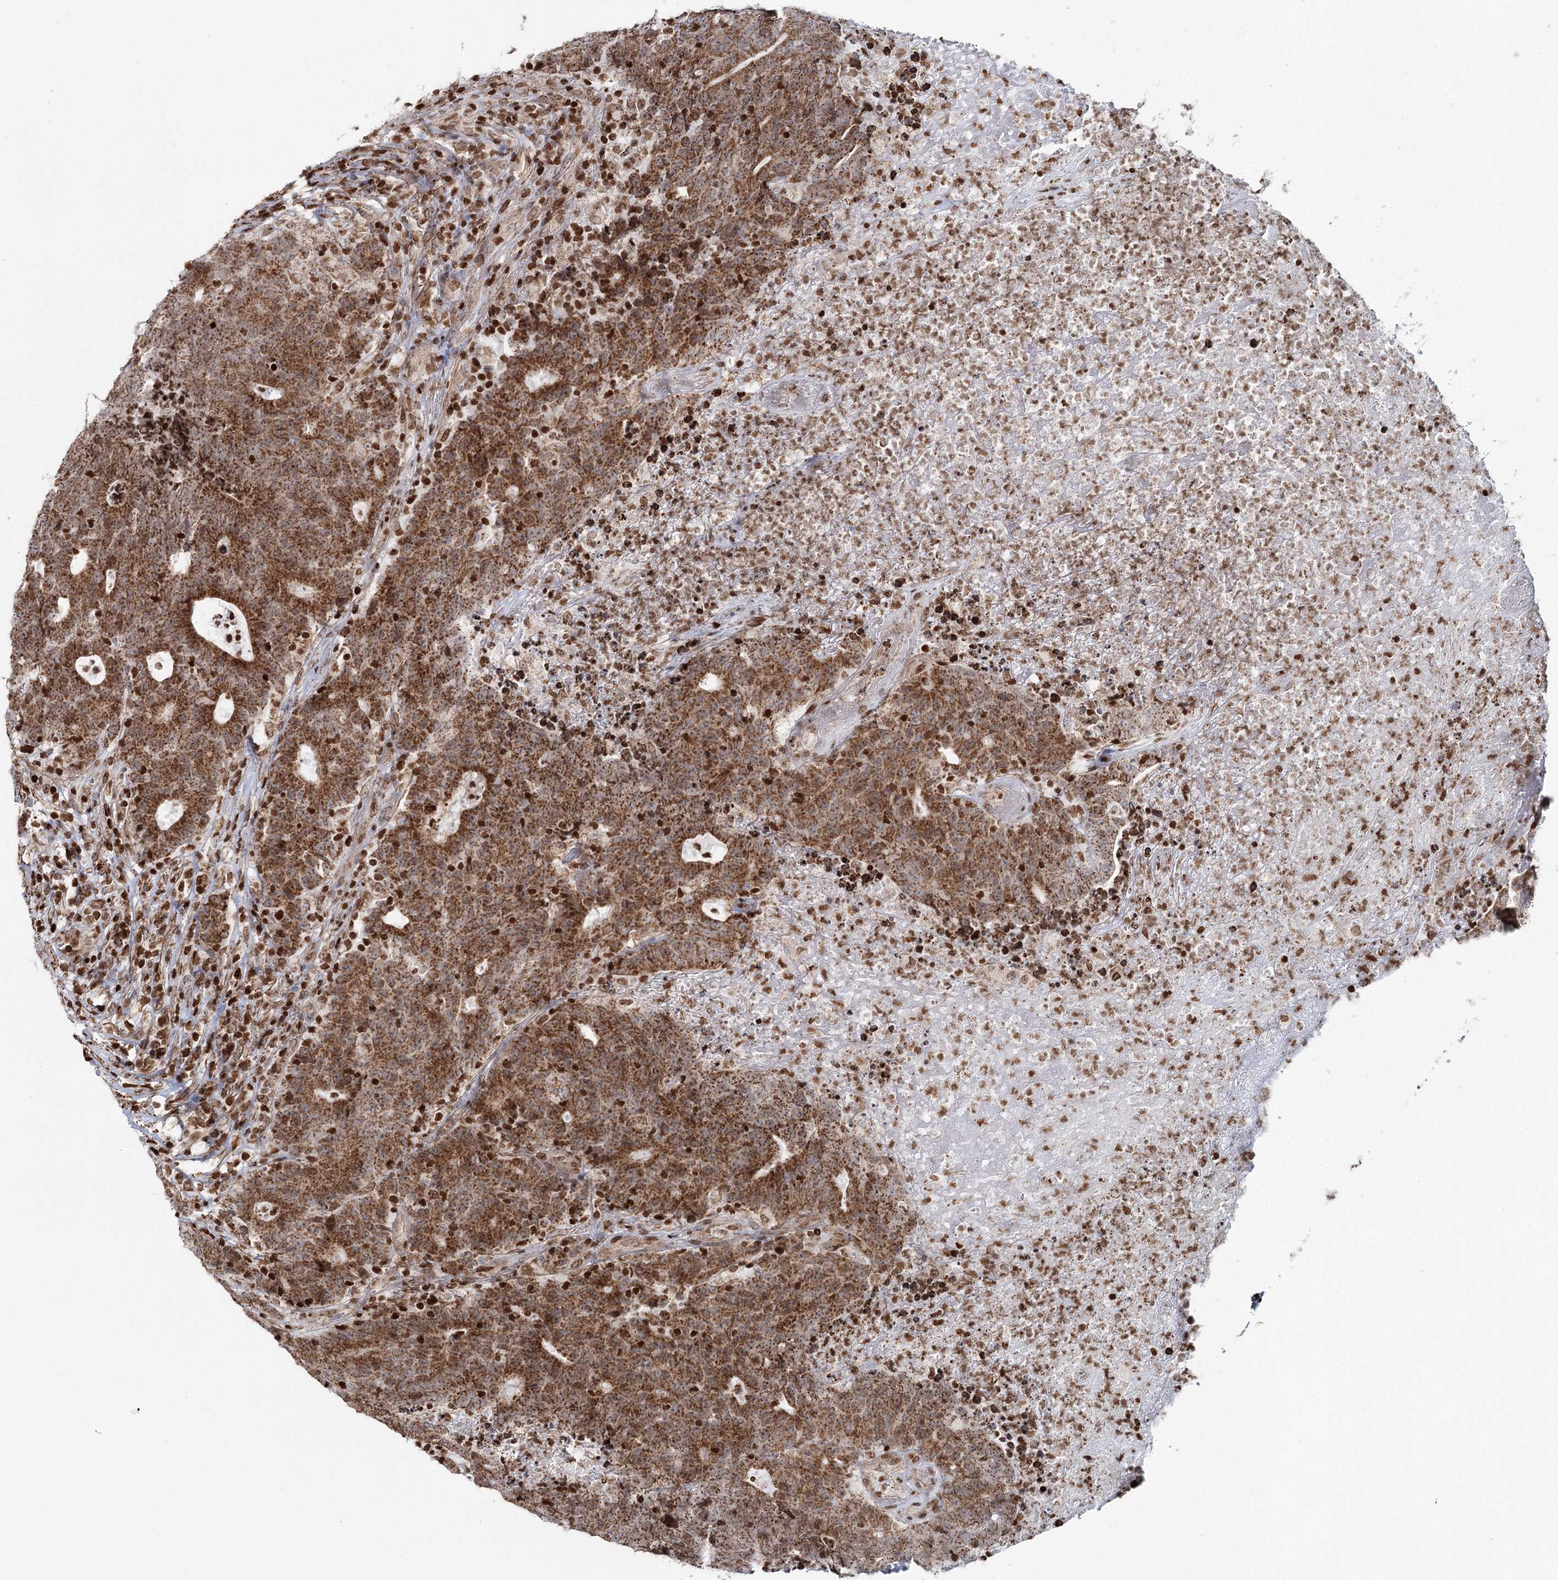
{"staining": {"intensity": "strong", "quantity": ">75%", "location": "cytoplasmic/membranous"}, "tissue": "colorectal cancer", "cell_type": "Tumor cells", "image_type": "cancer", "snomed": [{"axis": "morphology", "description": "Adenocarcinoma, NOS"}, {"axis": "topography", "description": "Colon"}], "caption": "The histopathology image demonstrates staining of colorectal cancer (adenocarcinoma), revealing strong cytoplasmic/membranous protein positivity (brown color) within tumor cells. Using DAB (3,3'-diaminobenzidine) (brown) and hematoxylin (blue) stains, captured at high magnification using brightfield microscopy.", "gene": "PDHX", "patient": {"sex": "female", "age": 75}}